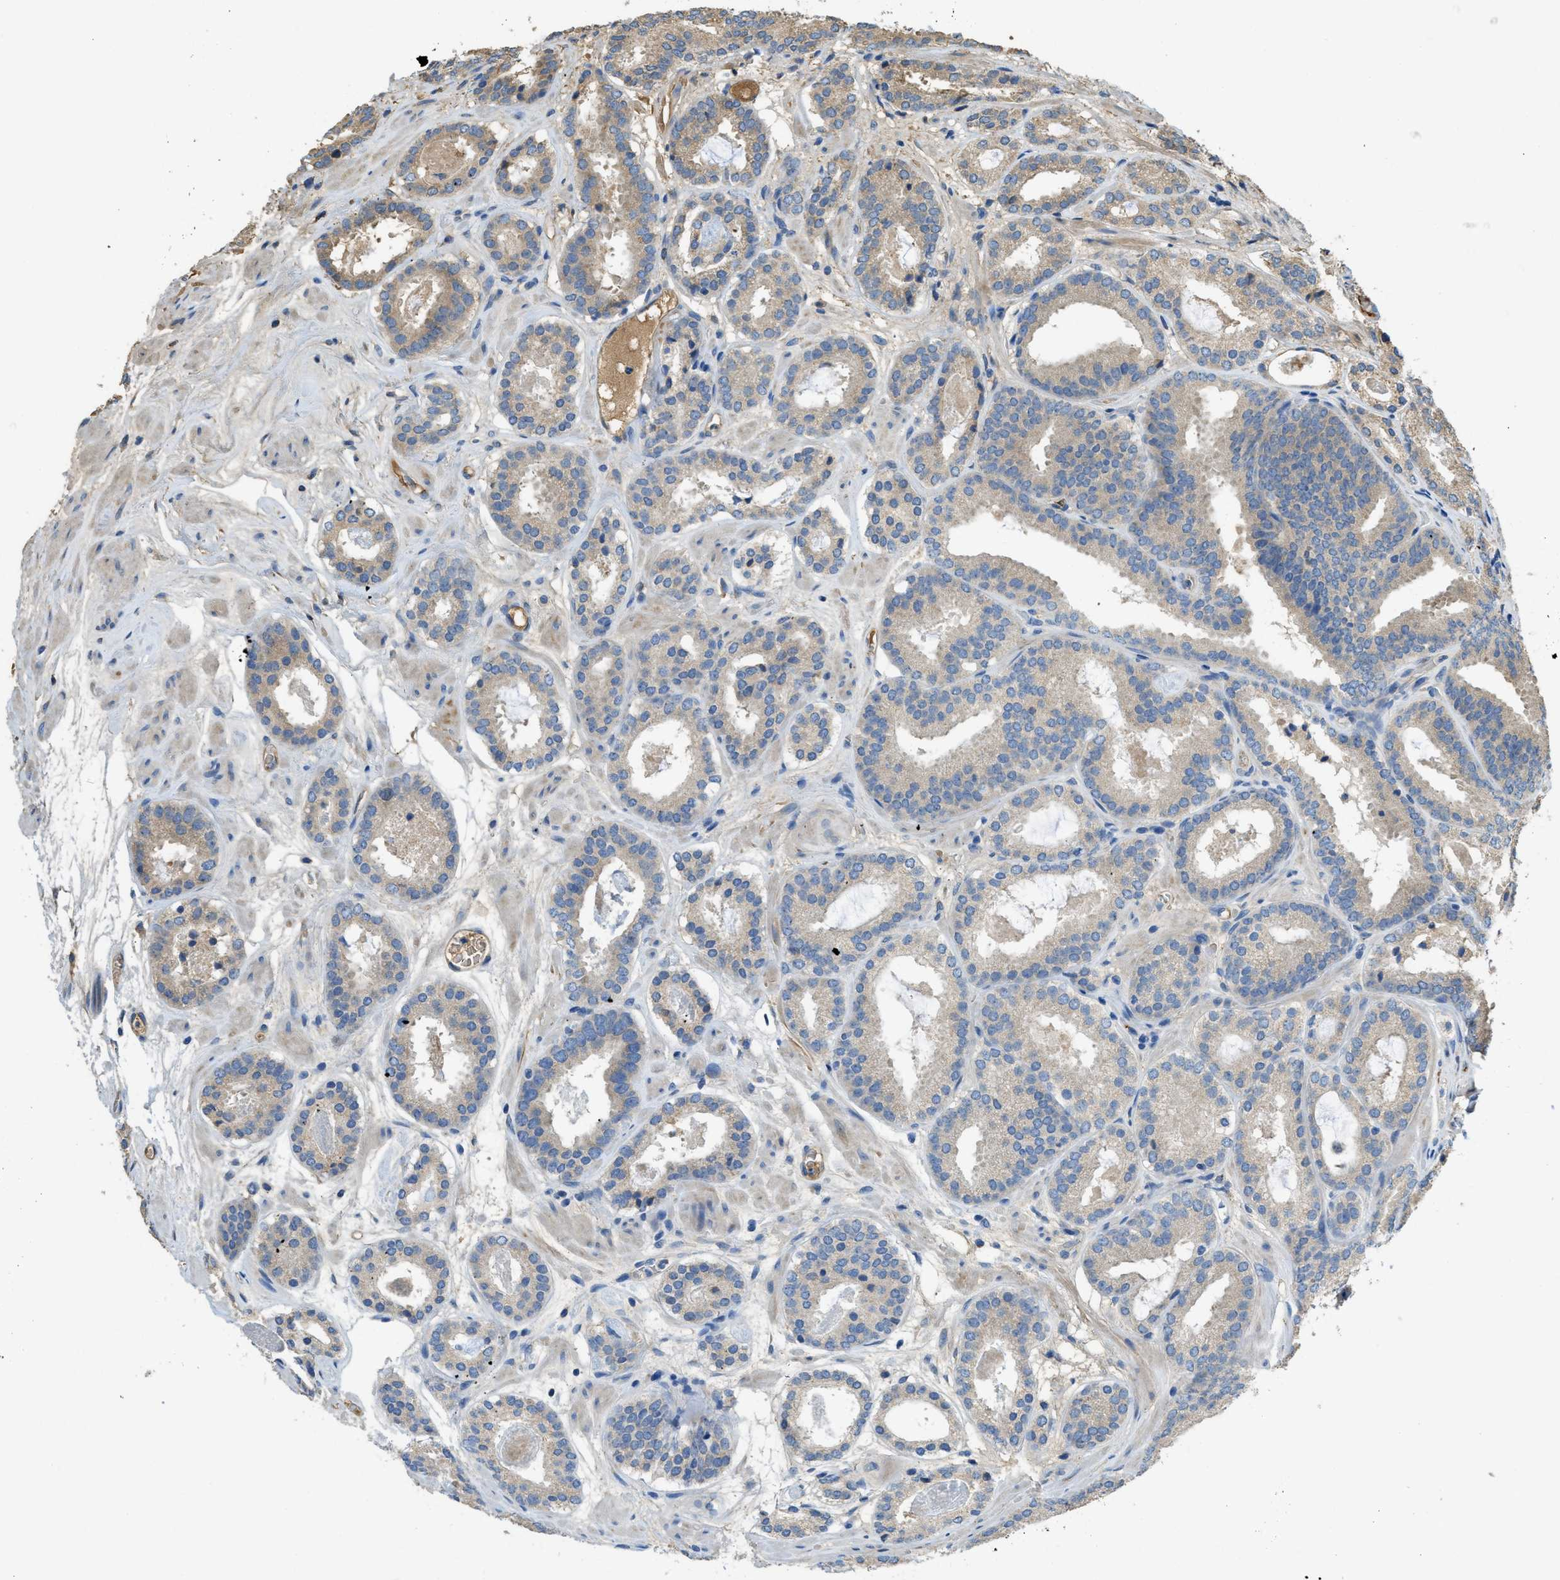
{"staining": {"intensity": "weak", "quantity": "<25%", "location": "cytoplasmic/membranous"}, "tissue": "prostate cancer", "cell_type": "Tumor cells", "image_type": "cancer", "snomed": [{"axis": "morphology", "description": "Adenocarcinoma, Low grade"}, {"axis": "topography", "description": "Prostate"}], "caption": "Immunohistochemistry (IHC) histopathology image of neoplastic tissue: human prostate cancer (adenocarcinoma (low-grade)) stained with DAB (3,3'-diaminobenzidine) reveals no significant protein expression in tumor cells.", "gene": "RIPK2", "patient": {"sex": "male", "age": 69}}